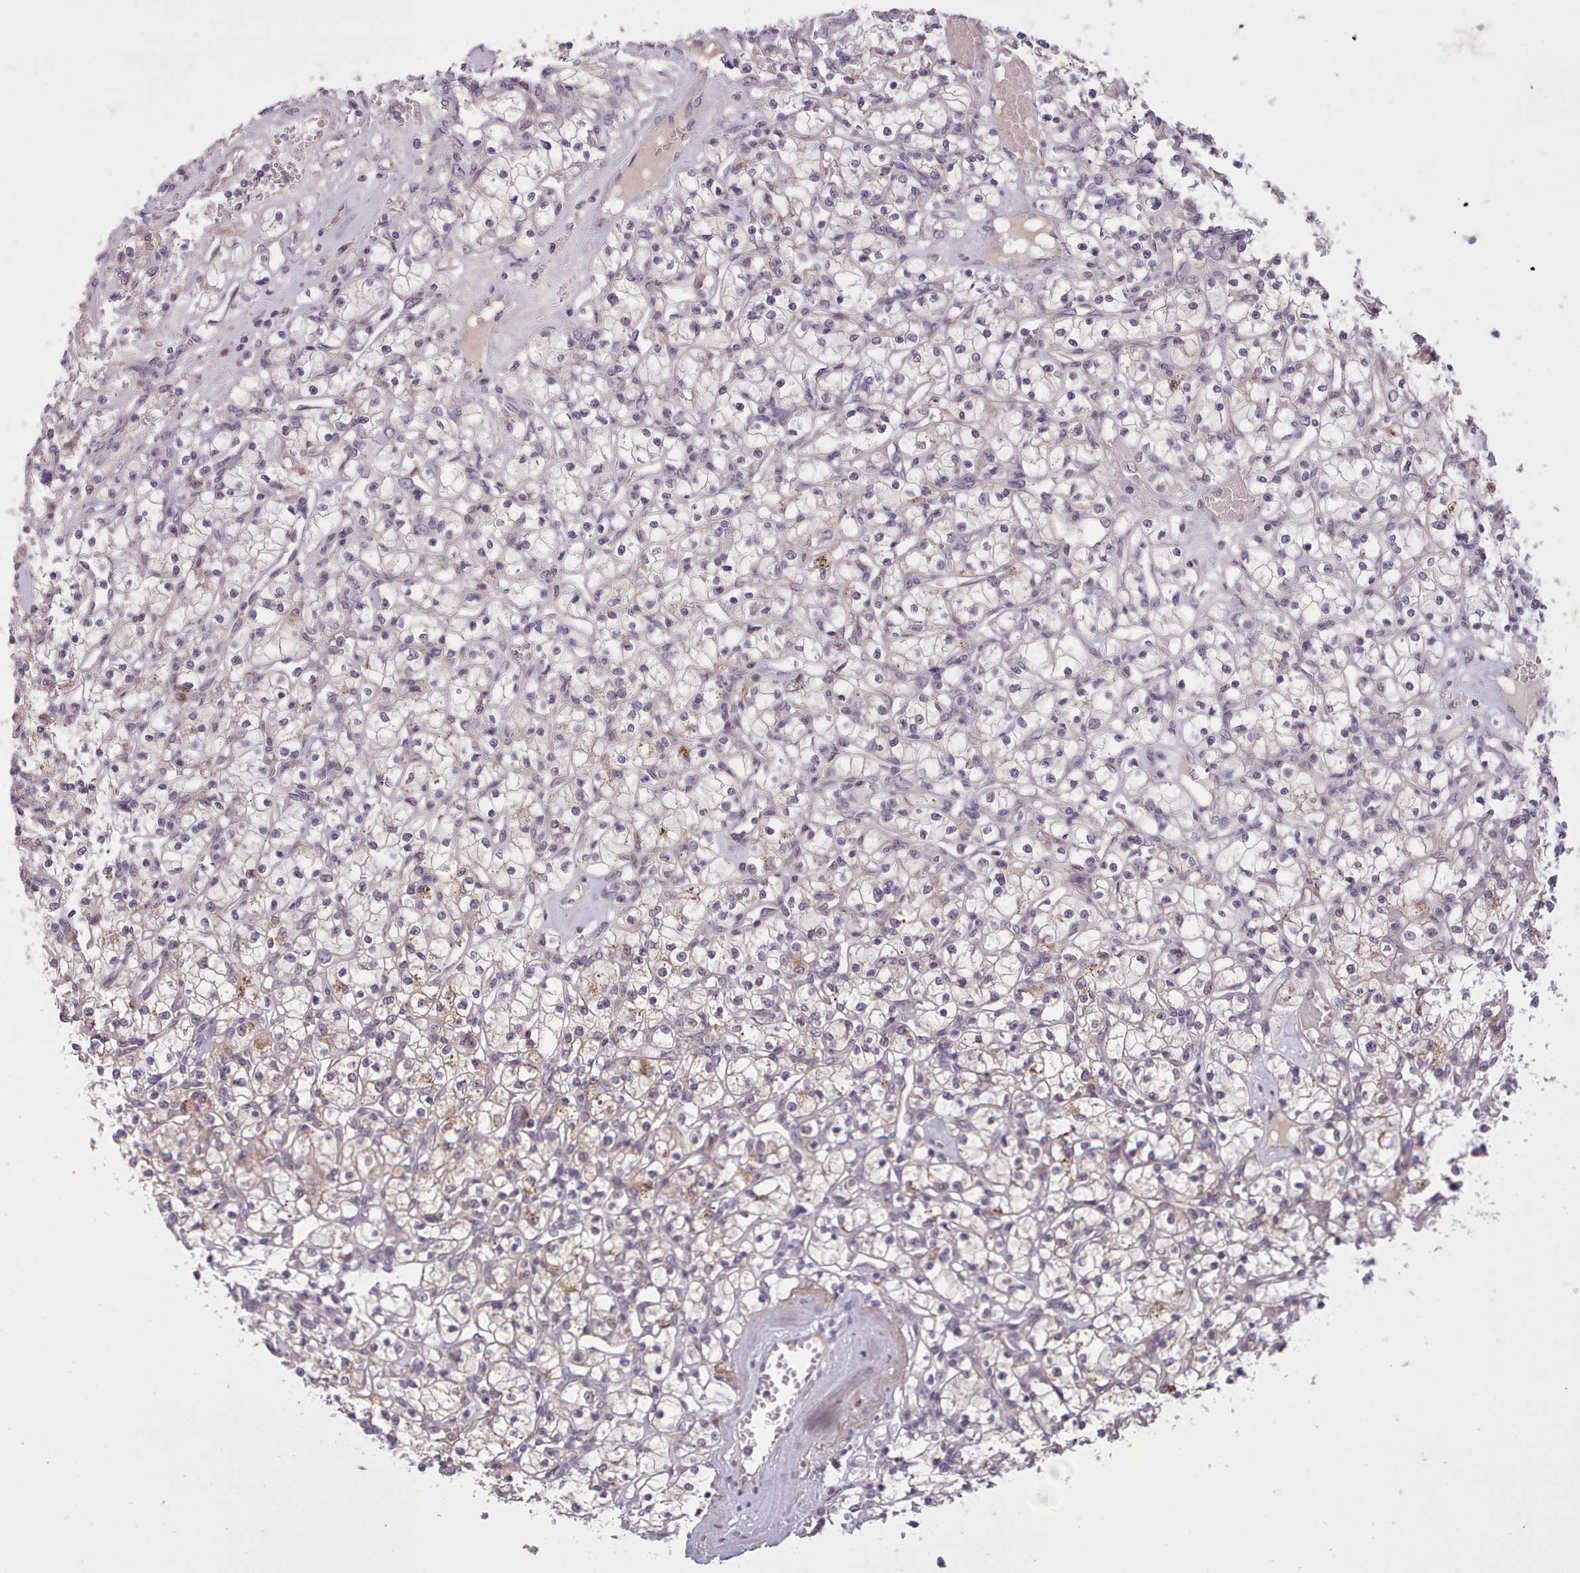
{"staining": {"intensity": "weak", "quantity": "<25%", "location": "cytoplasmic/membranous"}, "tissue": "renal cancer", "cell_type": "Tumor cells", "image_type": "cancer", "snomed": [{"axis": "morphology", "description": "Adenocarcinoma, NOS"}, {"axis": "topography", "description": "Kidney"}], "caption": "A photomicrograph of human adenocarcinoma (renal) is negative for staining in tumor cells.", "gene": "NMRK1", "patient": {"sex": "female", "age": 59}}